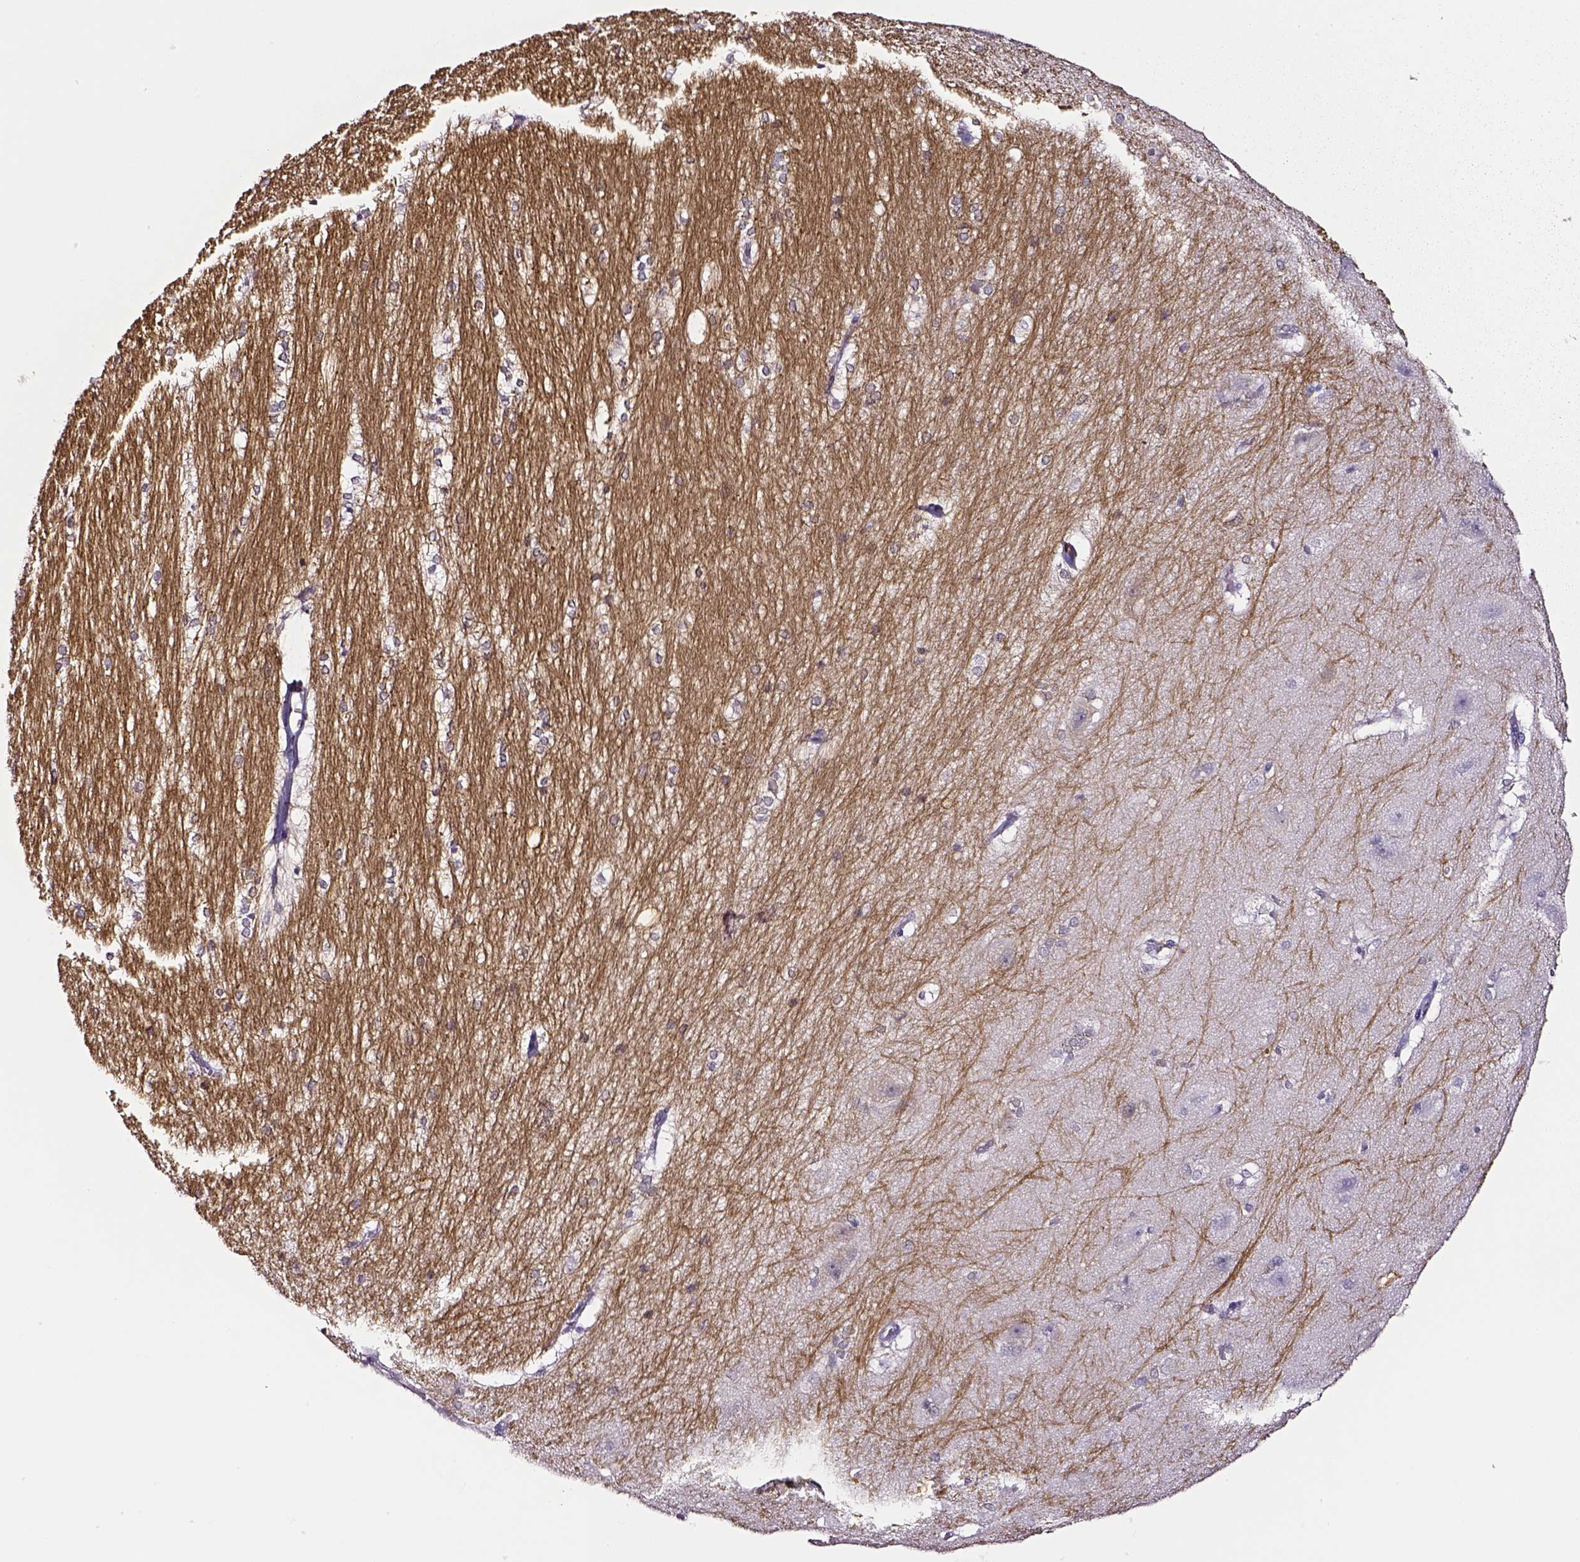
{"staining": {"intensity": "negative", "quantity": "none", "location": "none"}, "tissue": "hippocampus", "cell_type": "Glial cells", "image_type": "normal", "snomed": [{"axis": "morphology", "description": "Normal tissue, NOS"}, {"axis": "topography", "description": "Cerebral cortex"}, {"axis": "topography", "description": "Hippocampus"}], "caption": "Human hippocampus stained for a protein using immunohistochemistry demonstrates no expression in glial cells.", "gene": "SMIM17", "patient": {"sex": "female", "age": 19}}